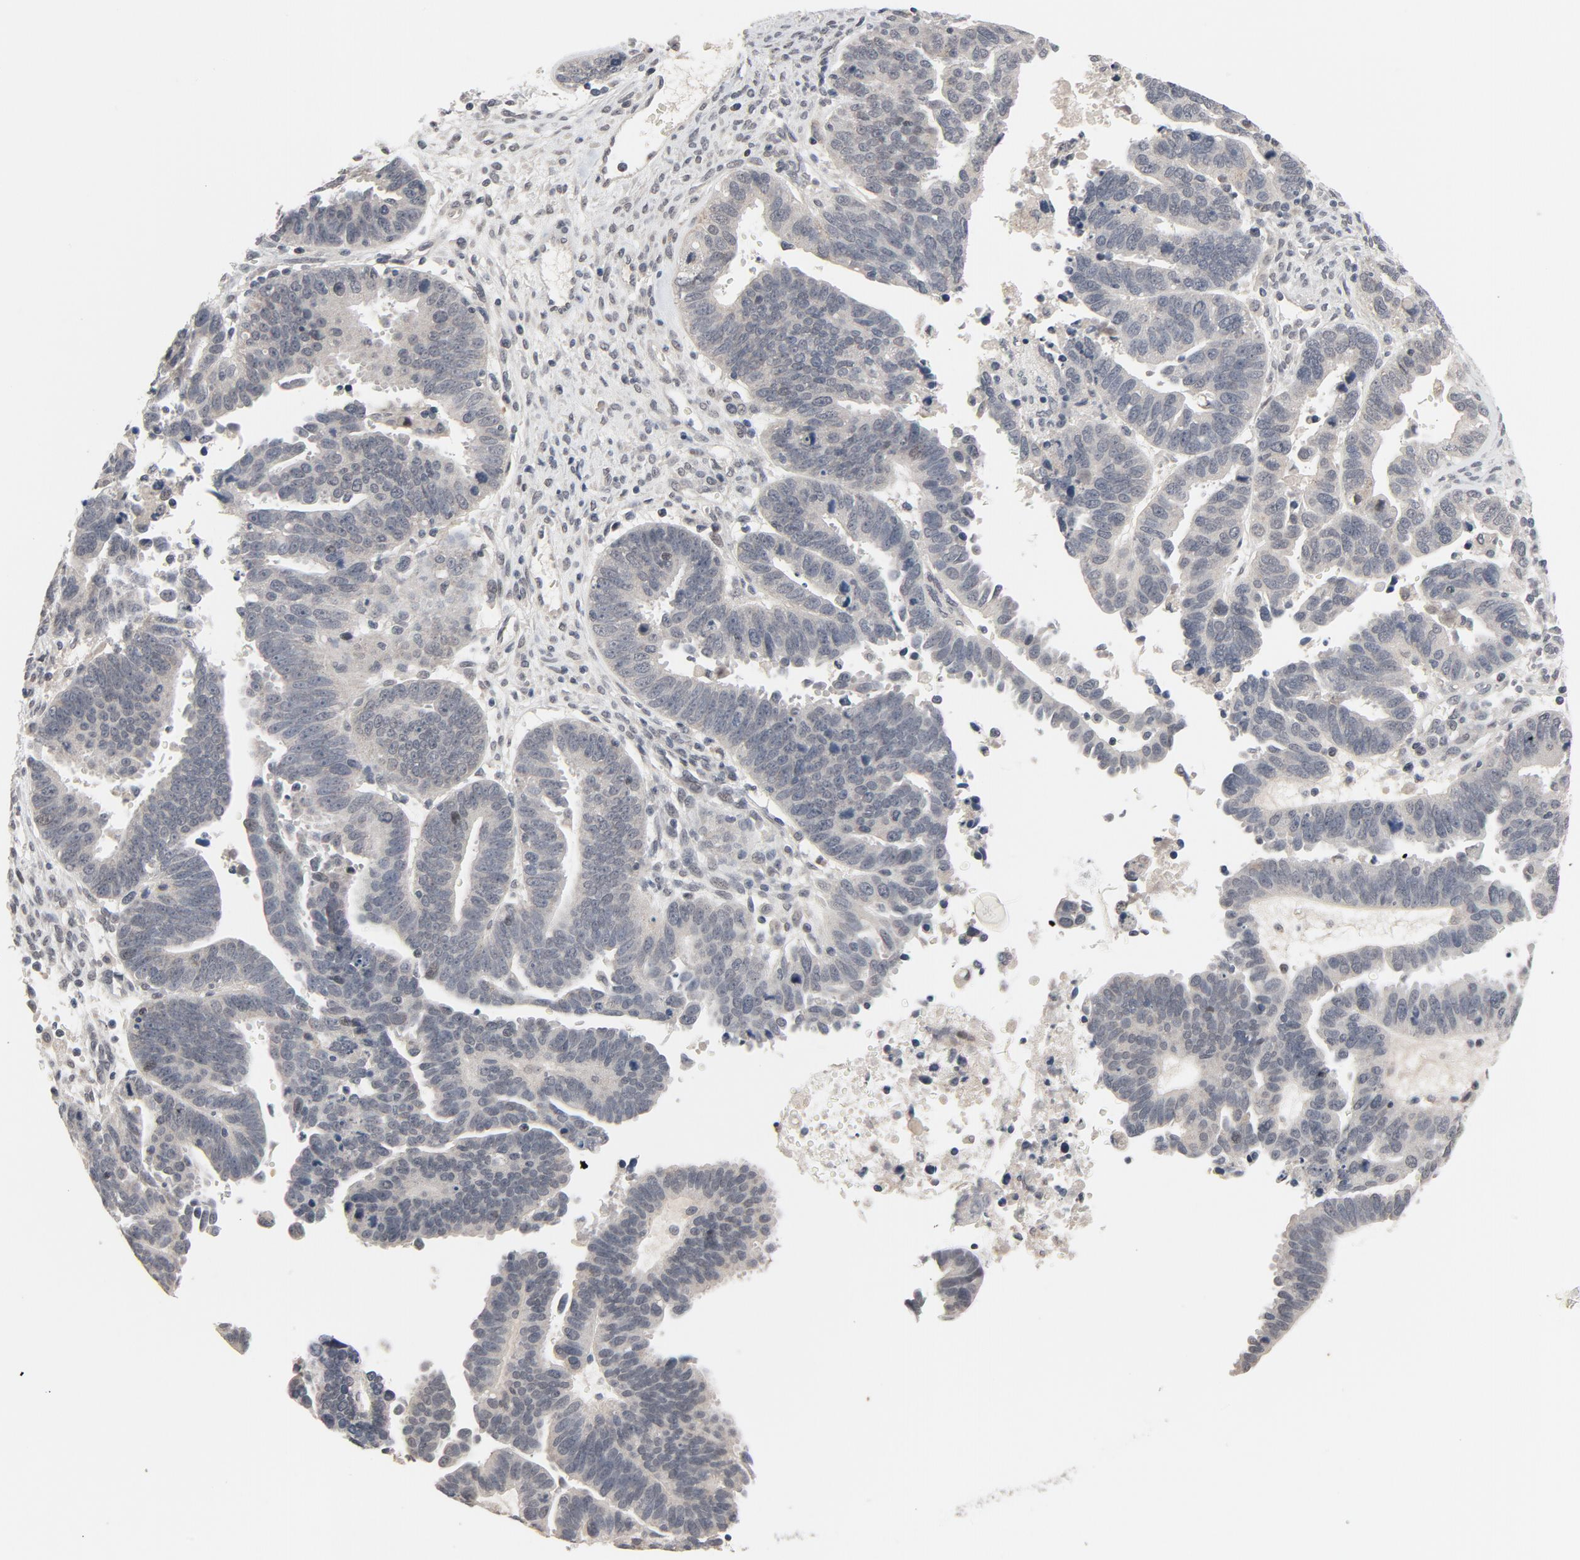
{"staining": {"intensity": "negative", "quantity": "none", "location": "none"}, "tissue": "ovarian cancer", "cell_type": "Tumor cells", "image_type": "cancer", "snomed": [{"axis": "morphology", "description": "Carcinoma, endometroid"}, {"axis": "morphology", "description": "Cystadenocarcinoma, serous, NOS"}, {"axis": "topography", "description": "Ovary"}], "caption": "Immunohistochemistry (IHC) of ovarian serous cystadenocarcinoma displays no staining in tumor cells.", "gene": "MT3", "patient": {"sex": "female", "age": 45}}